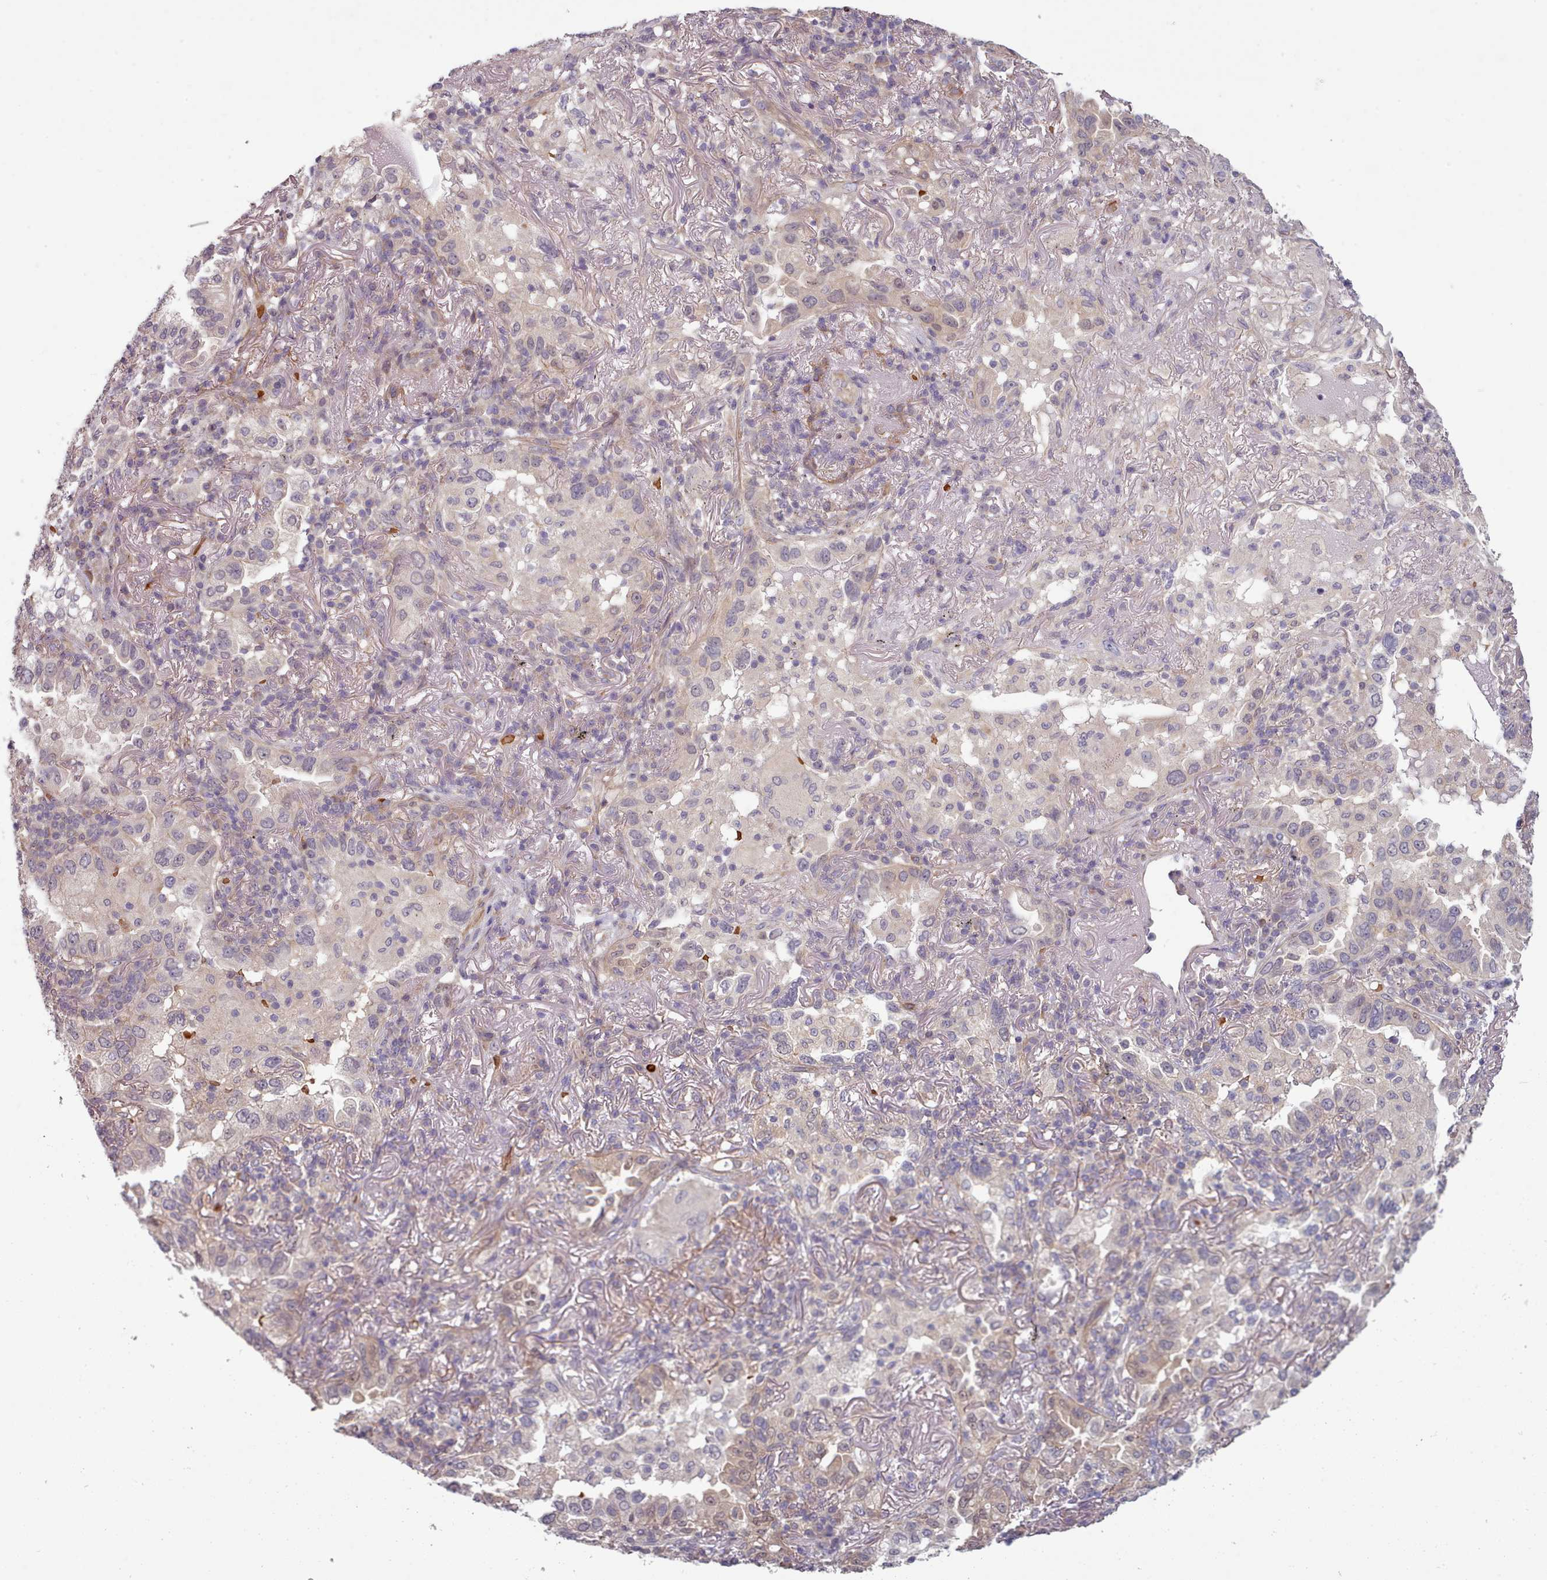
{"staining": {"intensity": "weak", "quantity": "<25%", "location": "cytoplasmic/membranous,nuclear"}, "tissue": "lung cancer", "cell_type": "Tumor cells", "image_type": "cancer", "snomed": [{"axis": "morphology", "description": "Adenocarcinoma, NOS"}, {"axis": "topography", "description": "Lung"}], "caption": "IHC of lung cancer (adenocarcinoma) shows no staining in tumor cells.", "gene": "CLNS1A", "patient": {"sex": "female", "age": 69}}